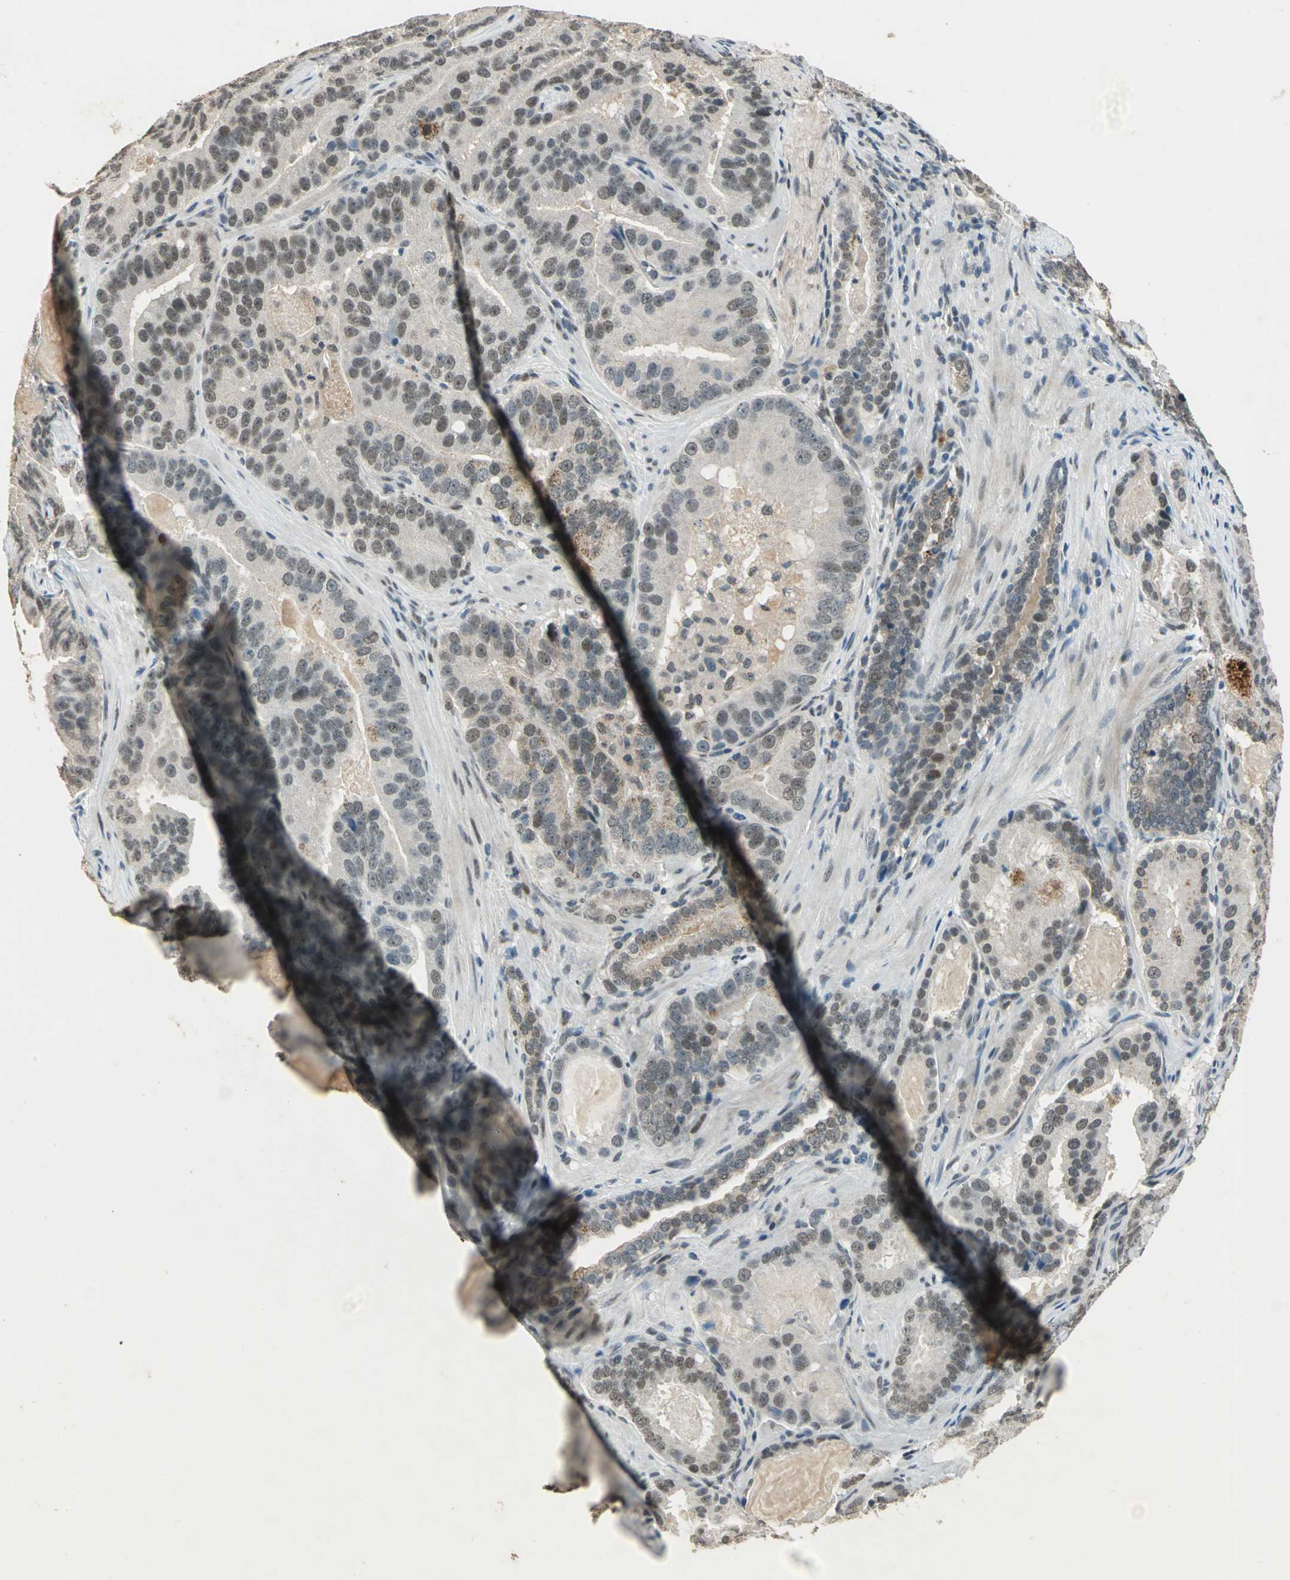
{"staining": {"intensity": "weak", "quantity": "<25%", "location": "cytoplasmic/membranous"}, "tissue": "prostate cancer", "cell_type": "Tumor cells", "image_type": "cancer", "snomed": [{"axis": "morphology", "description": "Adenocarcinoma, Low grade"}, {"axis": "topography", "description": "Prostate"}], "caption": "Tumor cells are negative for protein expression in human prostate adenocarcinoma (low-grade).", "gene": "RAD17", "patient": {"sex": "male", "age": 59}}